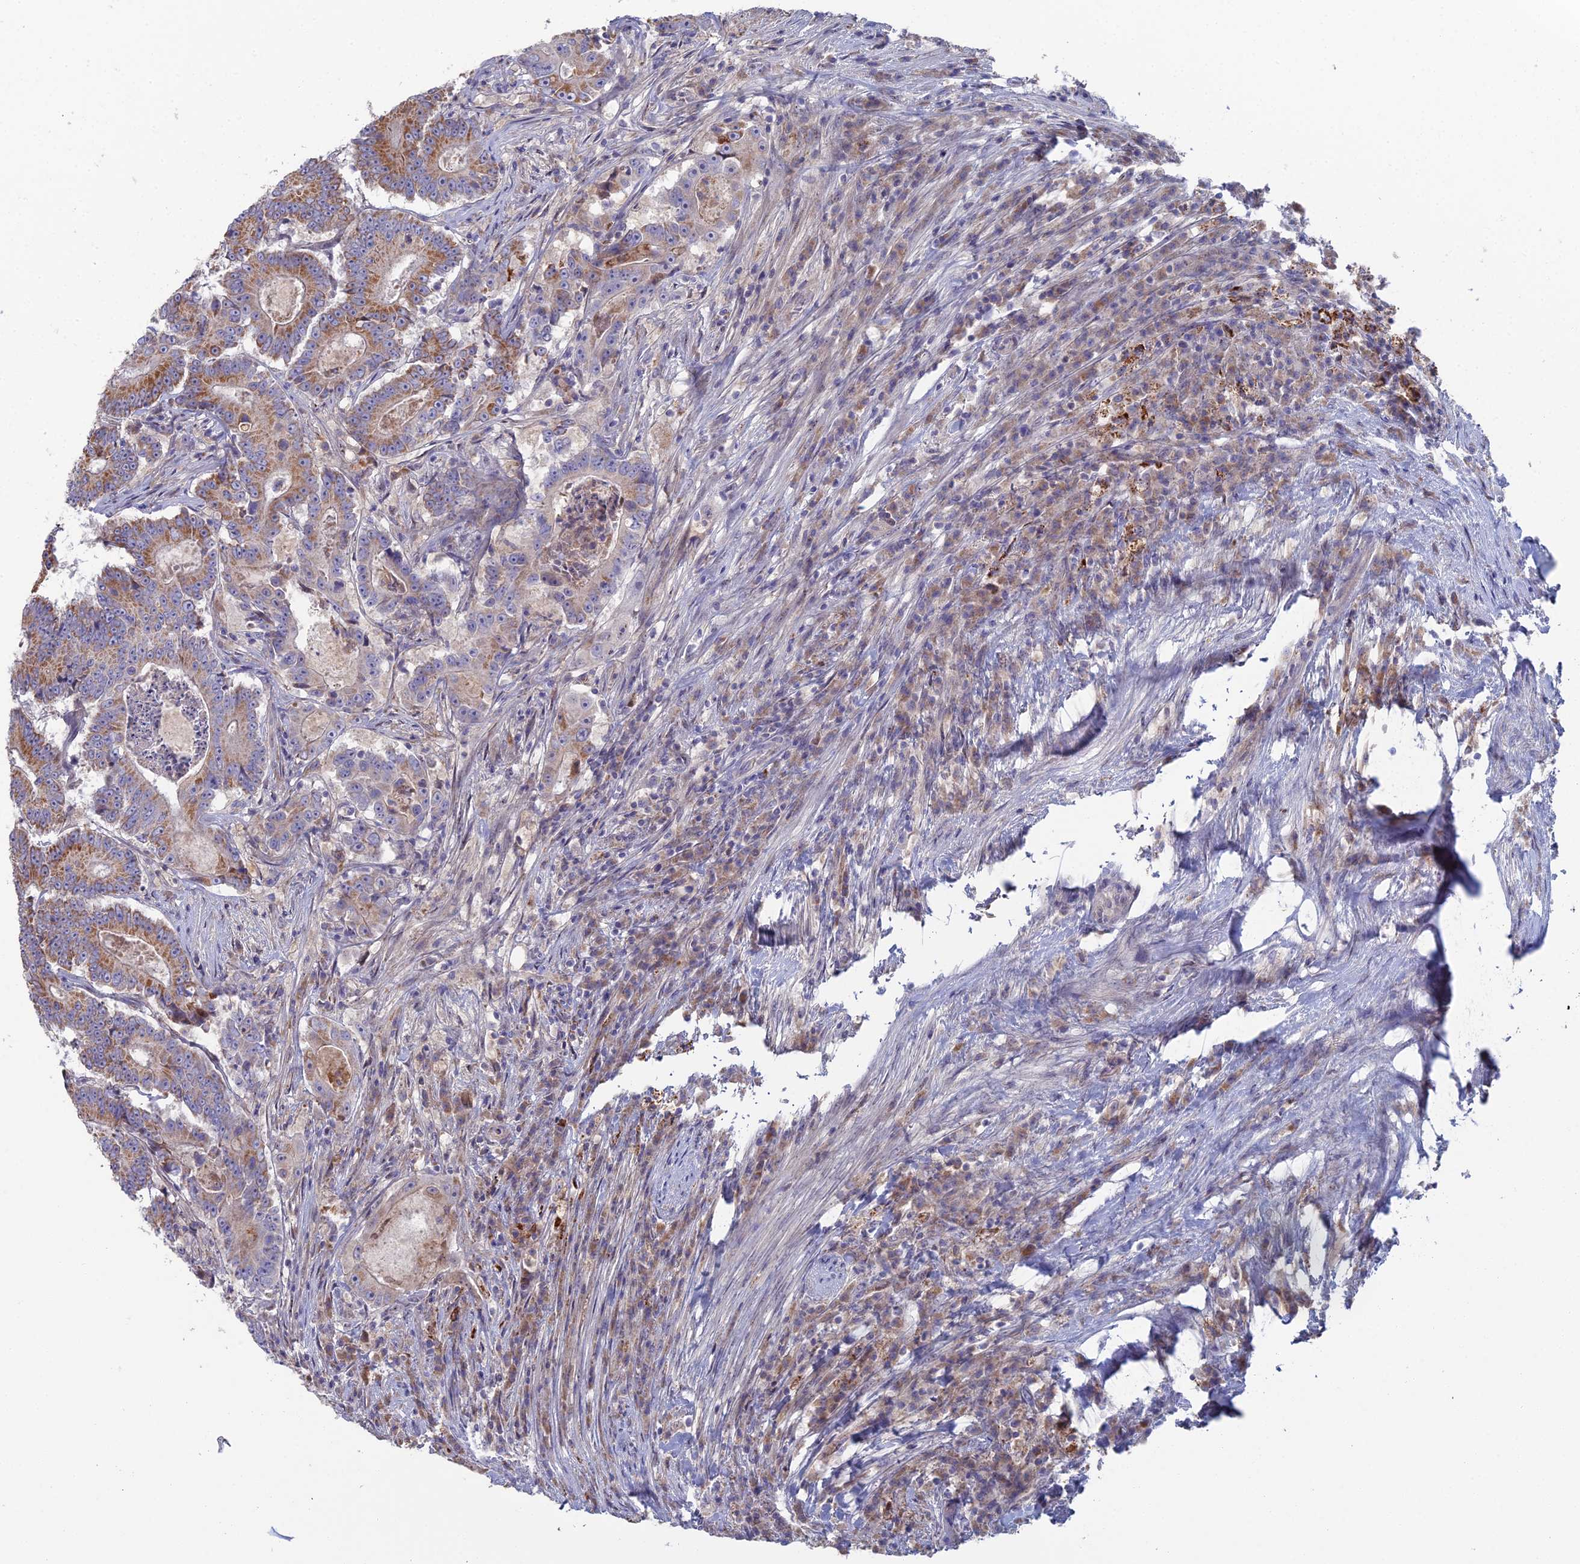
{"staining": {"intensity": "moderate", "quantity": ">75%", "location": "cytoplasmic/membranous"}, "tissue": "colorectal cancer", "cell_type": "Tumor cells", "image_type": "cancer", "snomed": [{"axis": "morphology", "description": "Adenocarcinoma, NOS"}, {"axis": "topography", "description": "Colon"}], "caption": "Protein analysis of adenocarcinoma (colorectal) tissue displays moderate cytoplasmic/membranous staining in about >75% of tumor cells.", "gene": "ARL16", "patient": {"sex": "male", "age": 83}}